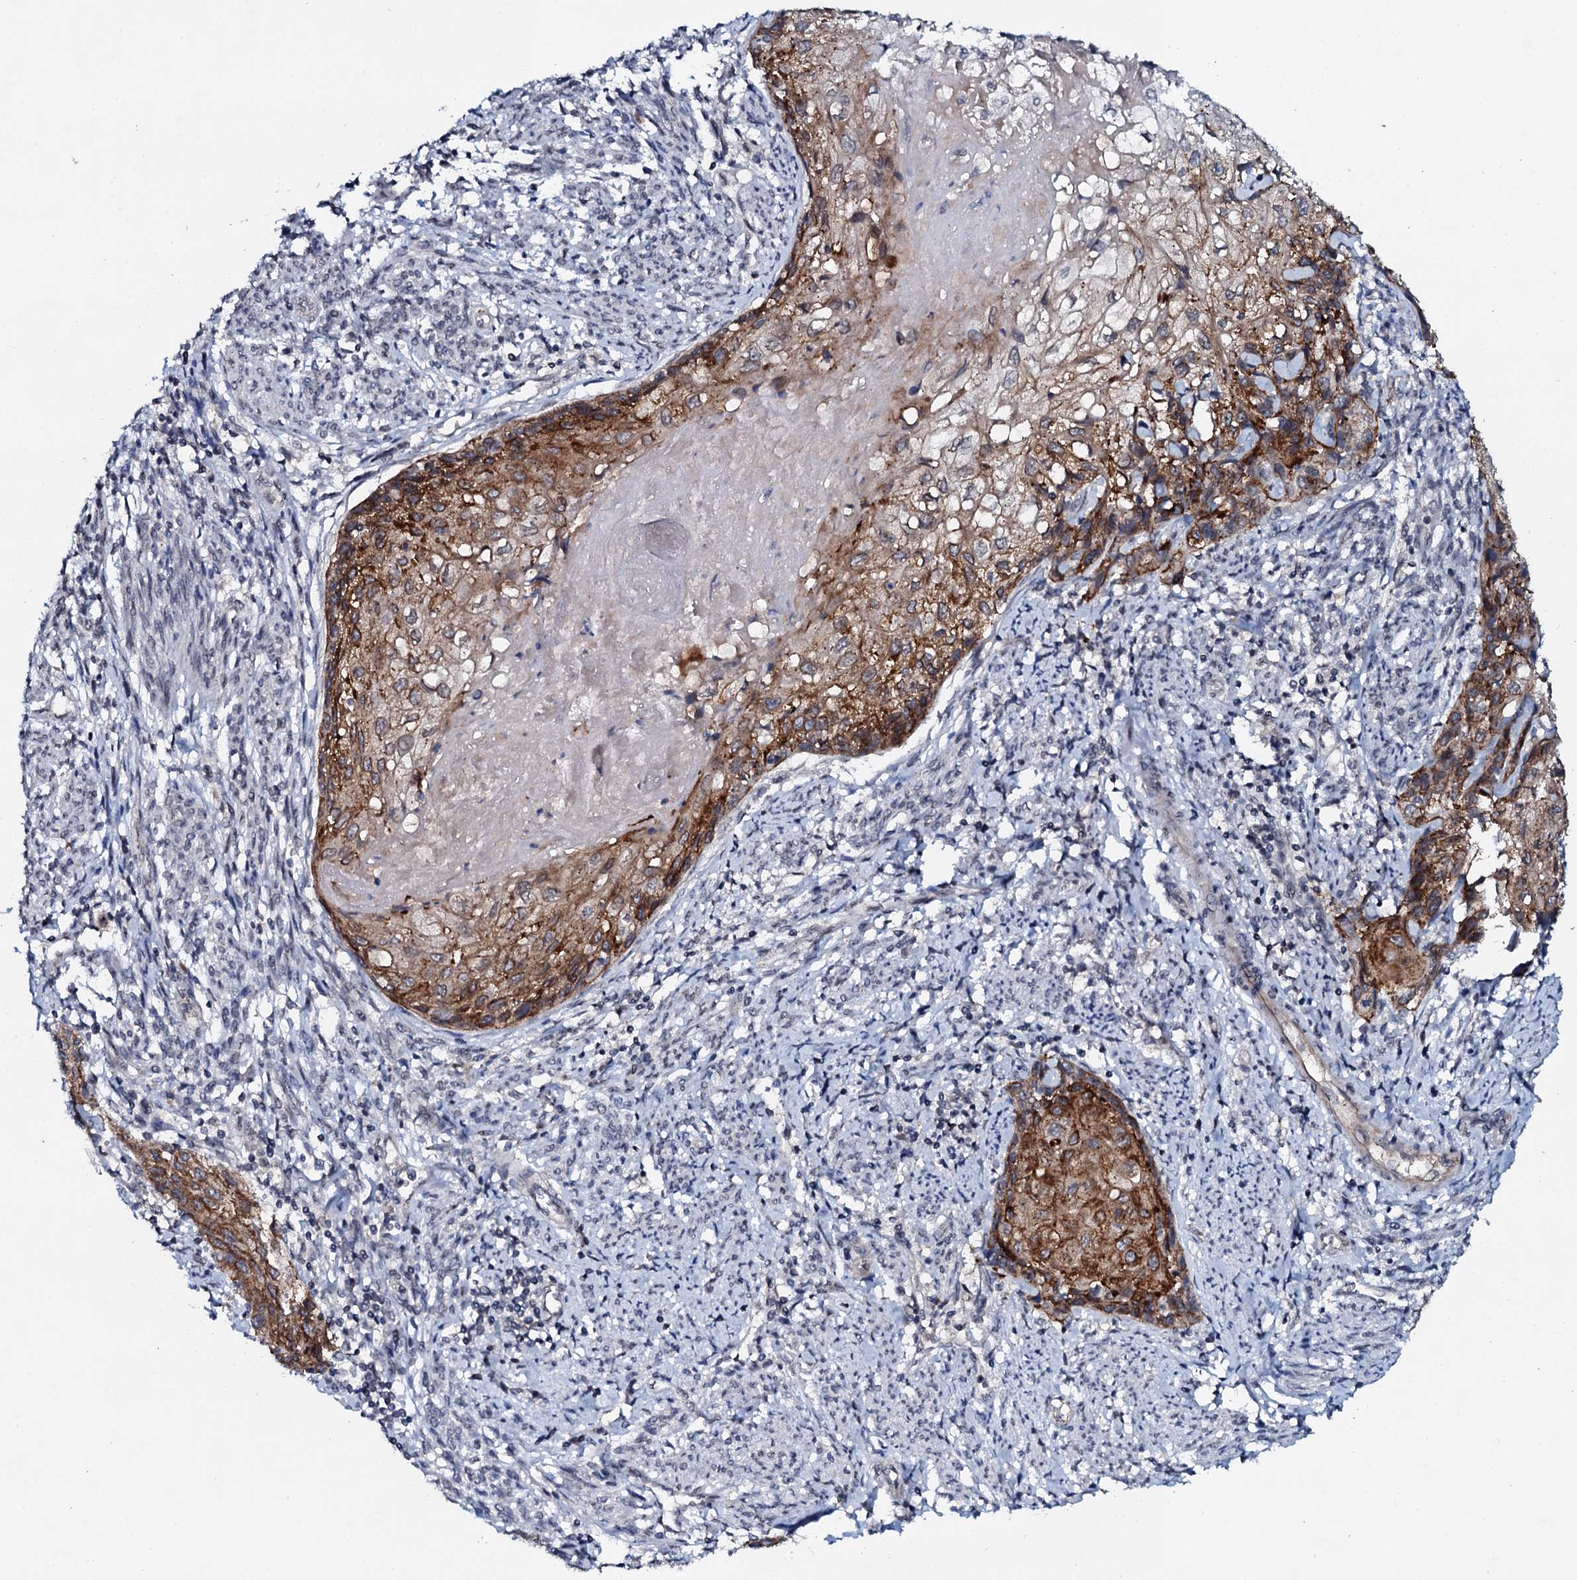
{"staining": {"intensity": "strong", "quantity": "25%-75%", "location": "cytoplasmic/membranous"}, "tissue": "cervical cancer", "cell_type": "Tumor cells", "image_type": "cancer", "snomed": [{"axis": "morphology", "description": "Squamous cell carcinoma, NOS"}, {"axis": "topography", "description": "Cervix"}], "caption": "A photomicrograph of human cervical cancer (squamous cell carcinoma) stained for a protein displays strong cytoplasmic/membranous brown staining in tumor cells.", "gene": "SNTA1", "patient": {"sex": "female", "age": 67}}